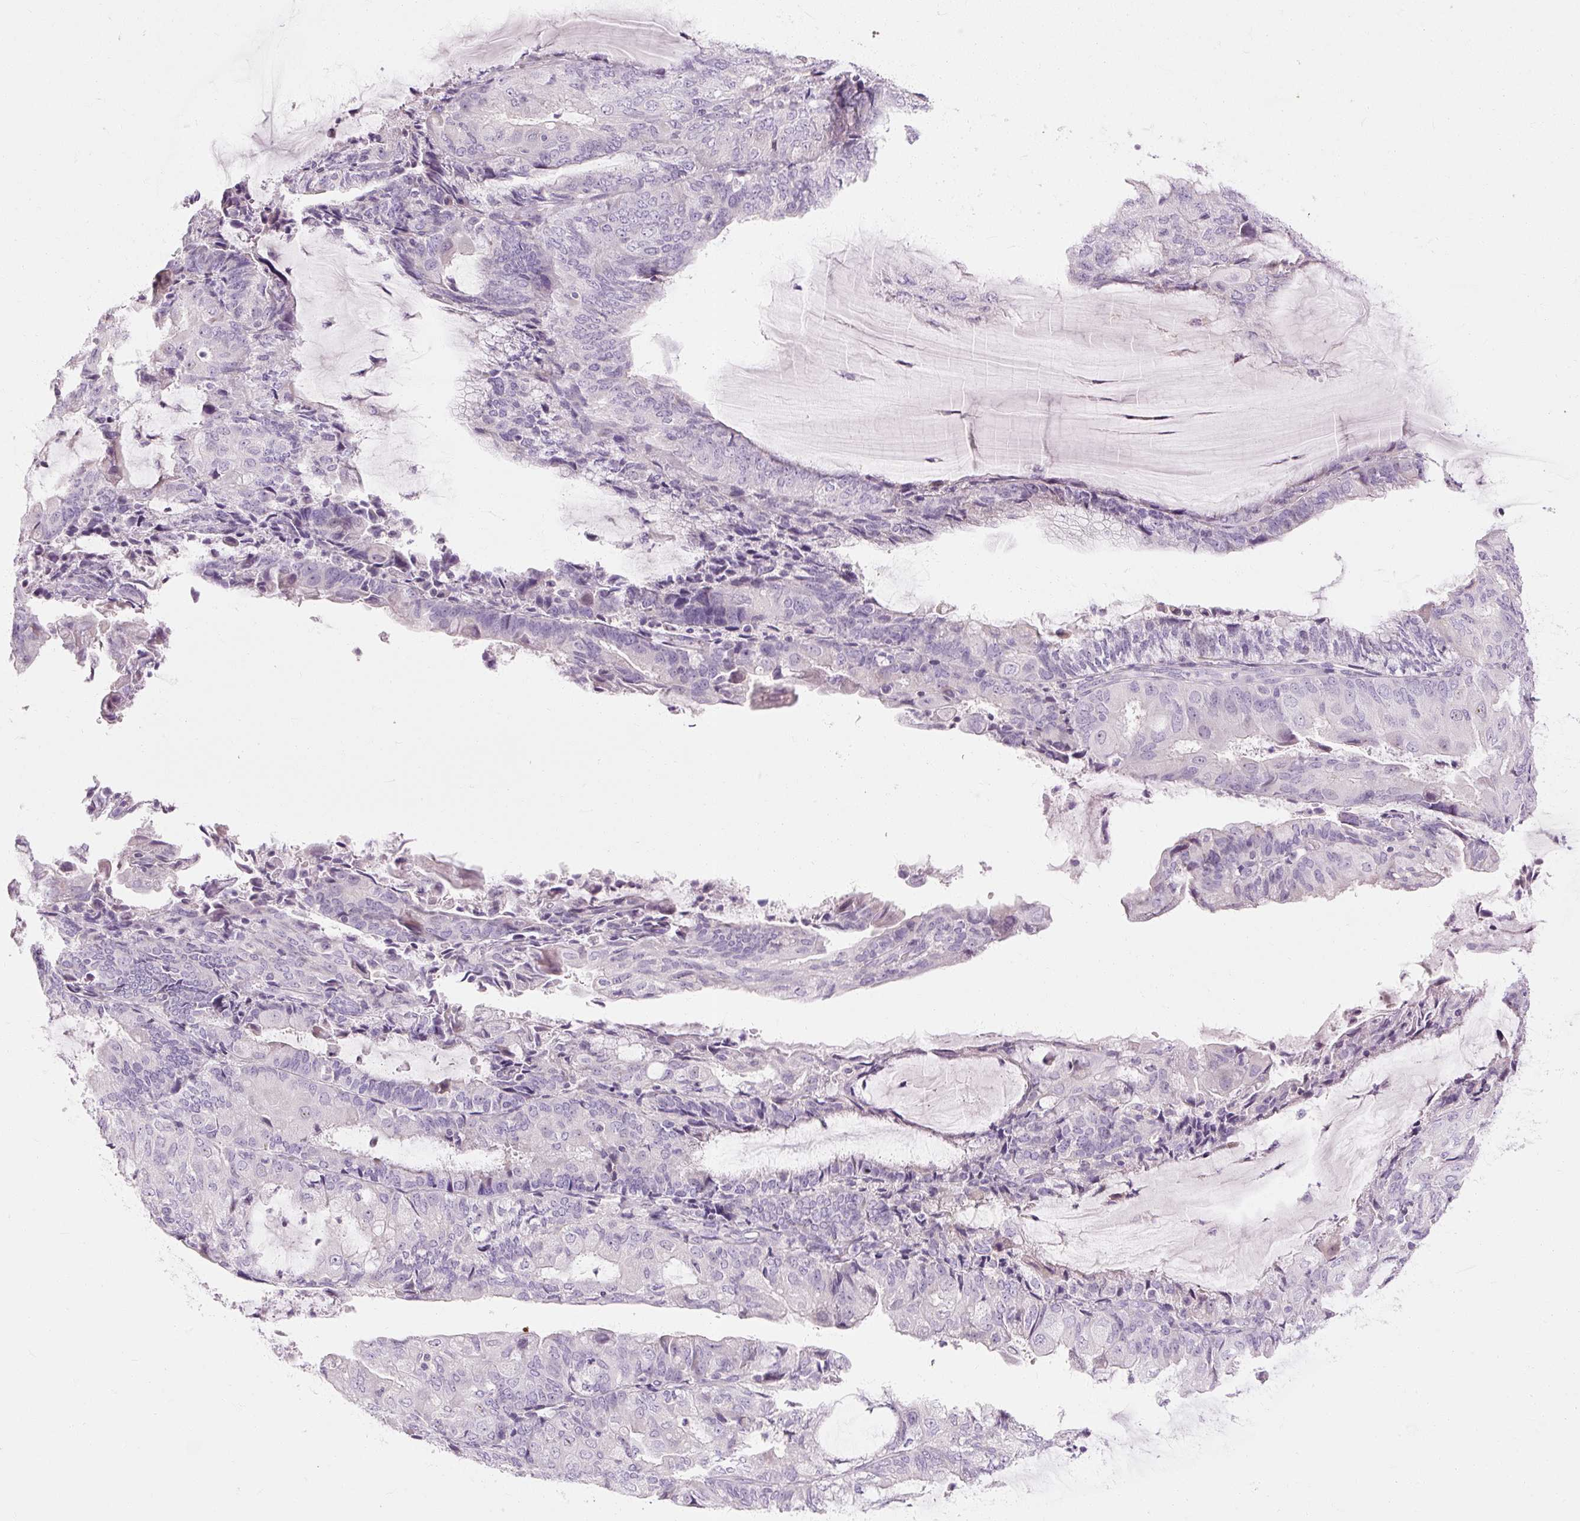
{"staining": {"intensity": "negative", "quantity": "none", "location": "none"}, "tissue": "endometrial cancer", "cell_type": "Tumor cells", "image_type": "cancer", "snomed": [{"axis": "morphology", "description": "Adenocarcinoma, NOS"}, {"axis": "topography", "description": "Endometrium"}], "caption": "Protein analysis of endometrial cancer exhibits no significant expression in tumor cells.", "gene": "NFE2L3", "patient": {"sex": "female", "age": 81}}